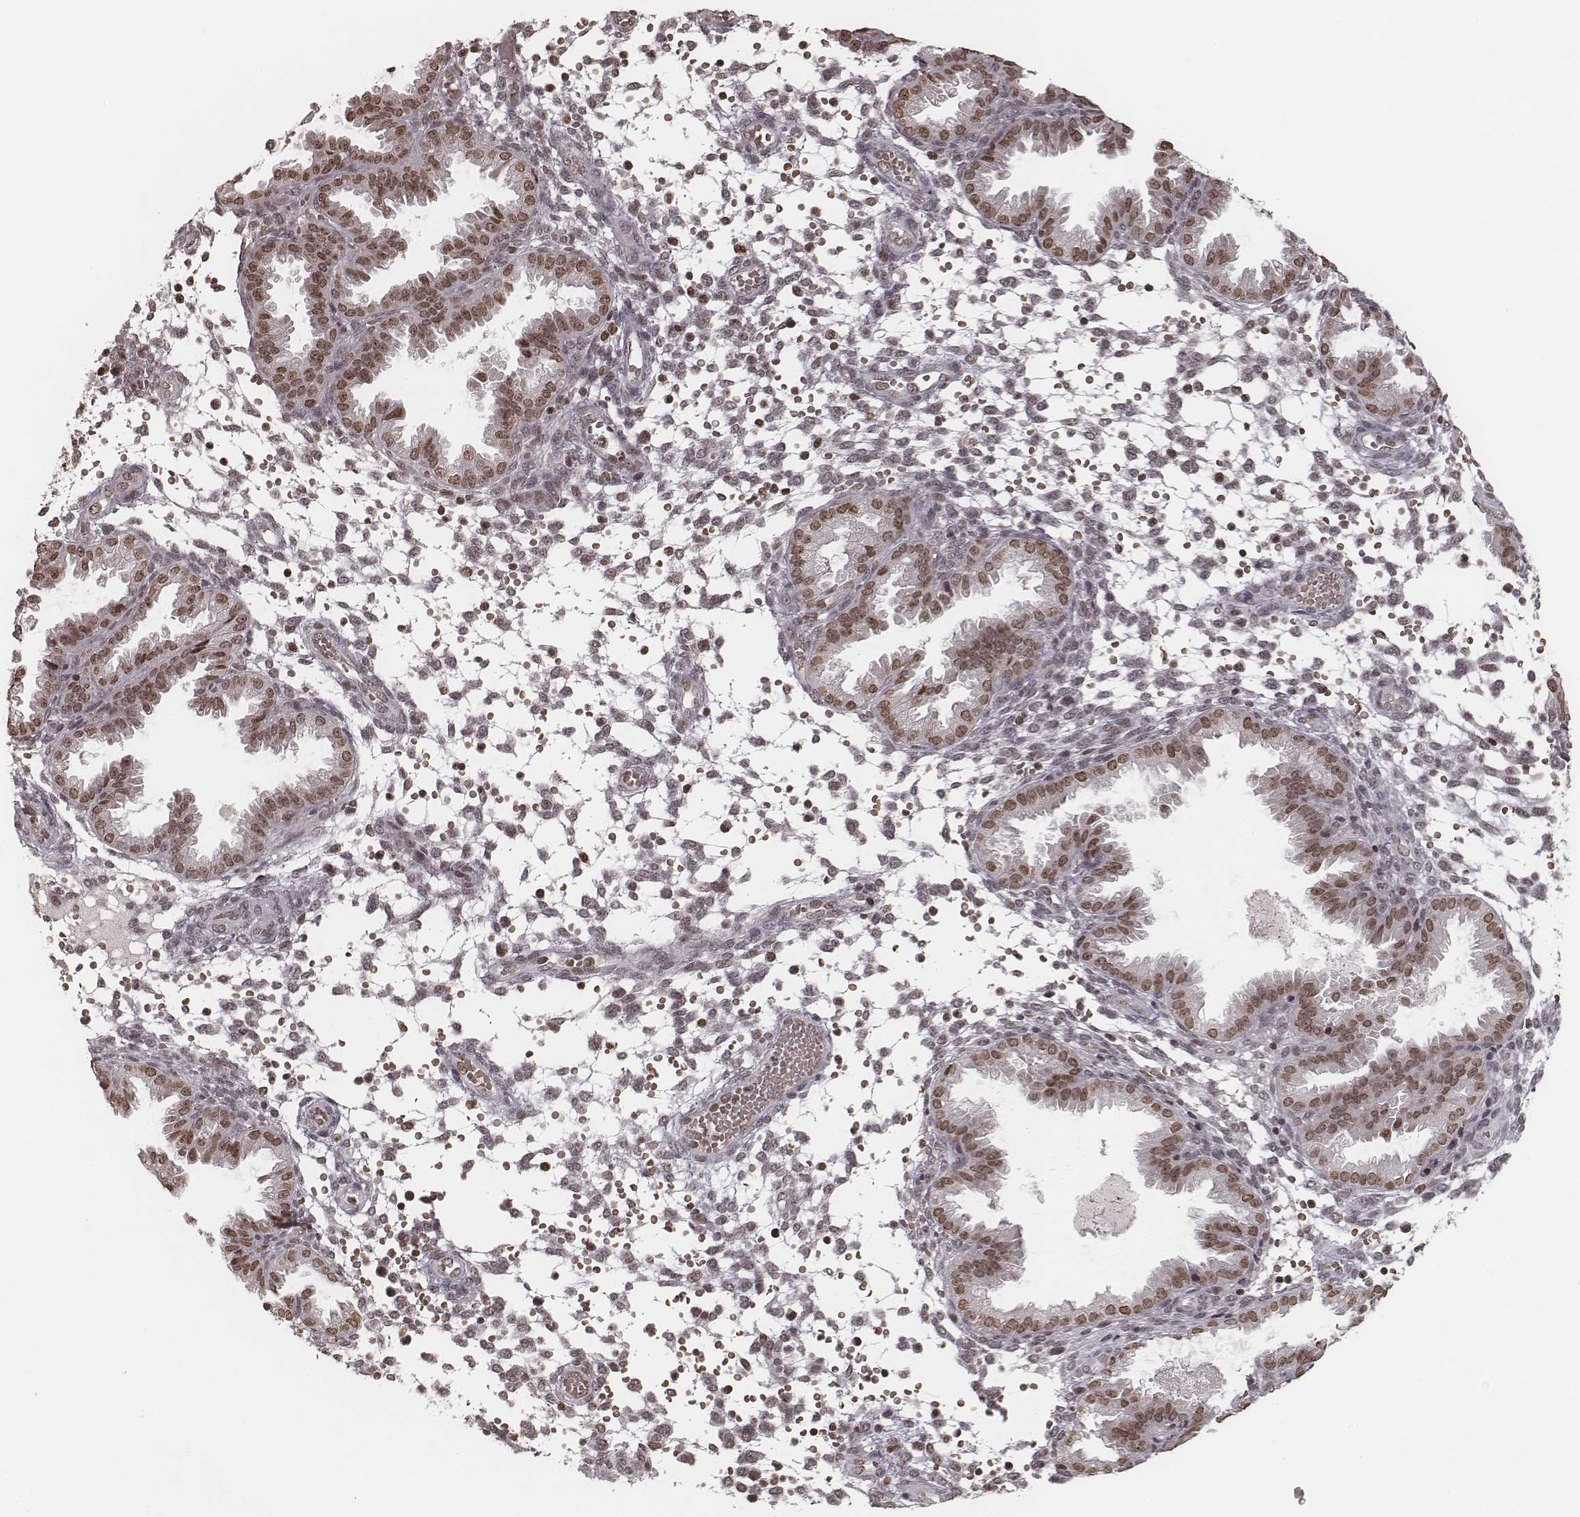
{"staining": {"intensity": "negative", "quantity": "none", "location": "none"}, "tissue": "endometrium", "cell_type": "Cells in endometrial stroma", "image_type": "normal", "snomed": [{"axis": "morphology", "description": "Normal tissue, NOS"}, {"axis": "topography", "description": "Endometrium"}], "caption": "An immunohistochemistry histopathology image of benign endometrium is shown. There is no staining in cells in endometrial stroma of endometrium. Brightfield microscopy of IHC stained with DAB (brown) and hematoxylin (blue), captured at high magnification.", "gene": "HMGA2", "patient": {"sex": "female", "age": 33}}